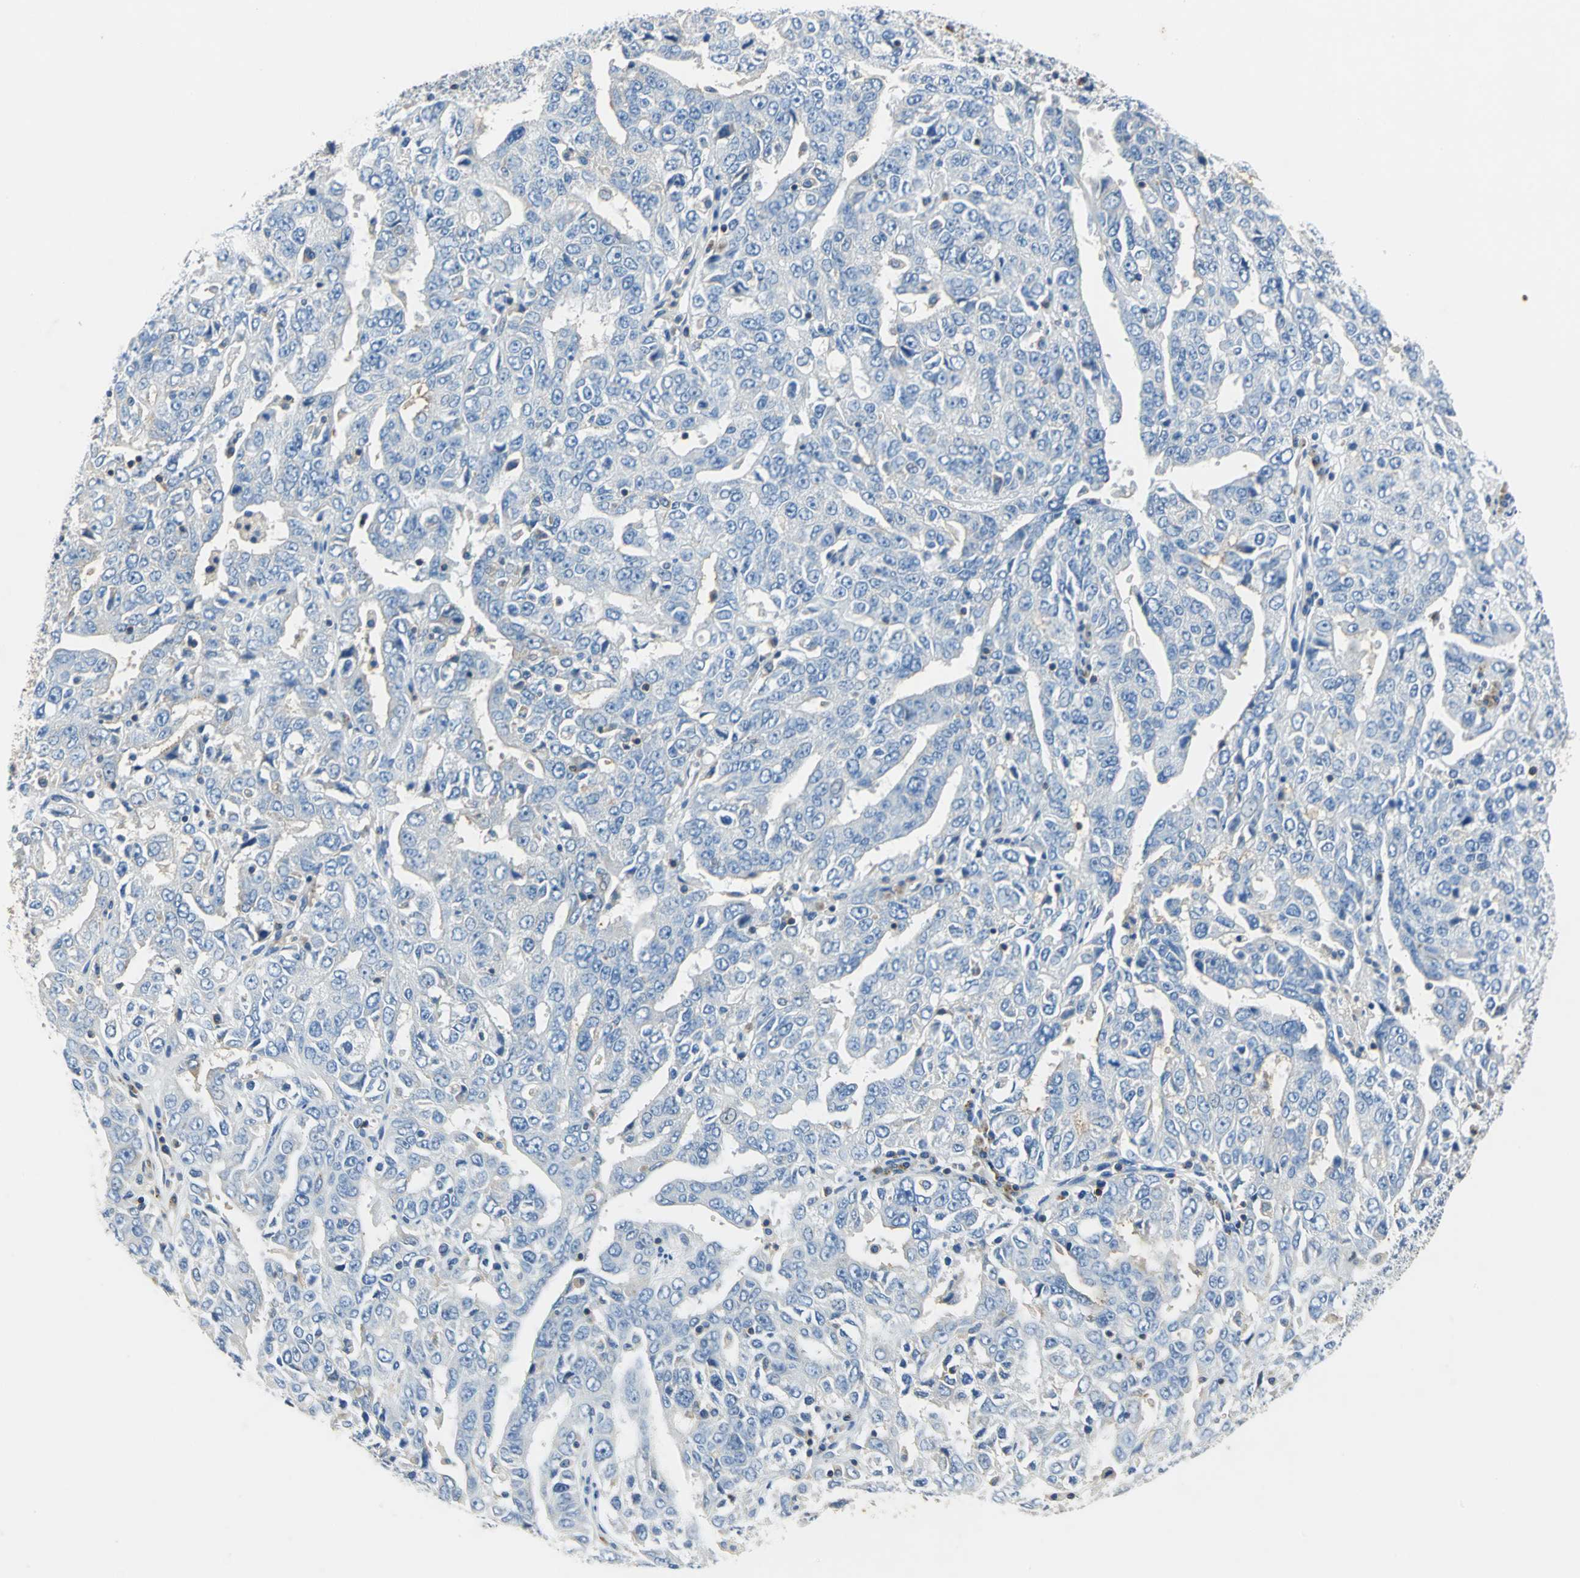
{"staining": {"intensity": "negative", "quantity": "none", "location": "none"}, "tissue": "ovarian cancer", "cell_type": "Tumor cells", "image_type": "cancer", "snomed": [{"axis": "morphology", "description": "Carcinoma, endometroid"}, {"axis": "topography", "description": "Ovary"}], "caption": "Ovarian cancer (endometroid carcinoma) was stained to show a protein in brown. There is no significant staining in tumor cells. (DAB immunohistochemistry, high magnification).", "gene": "SEPTIN6", "patient": {"sex": "female", "age": 62}}